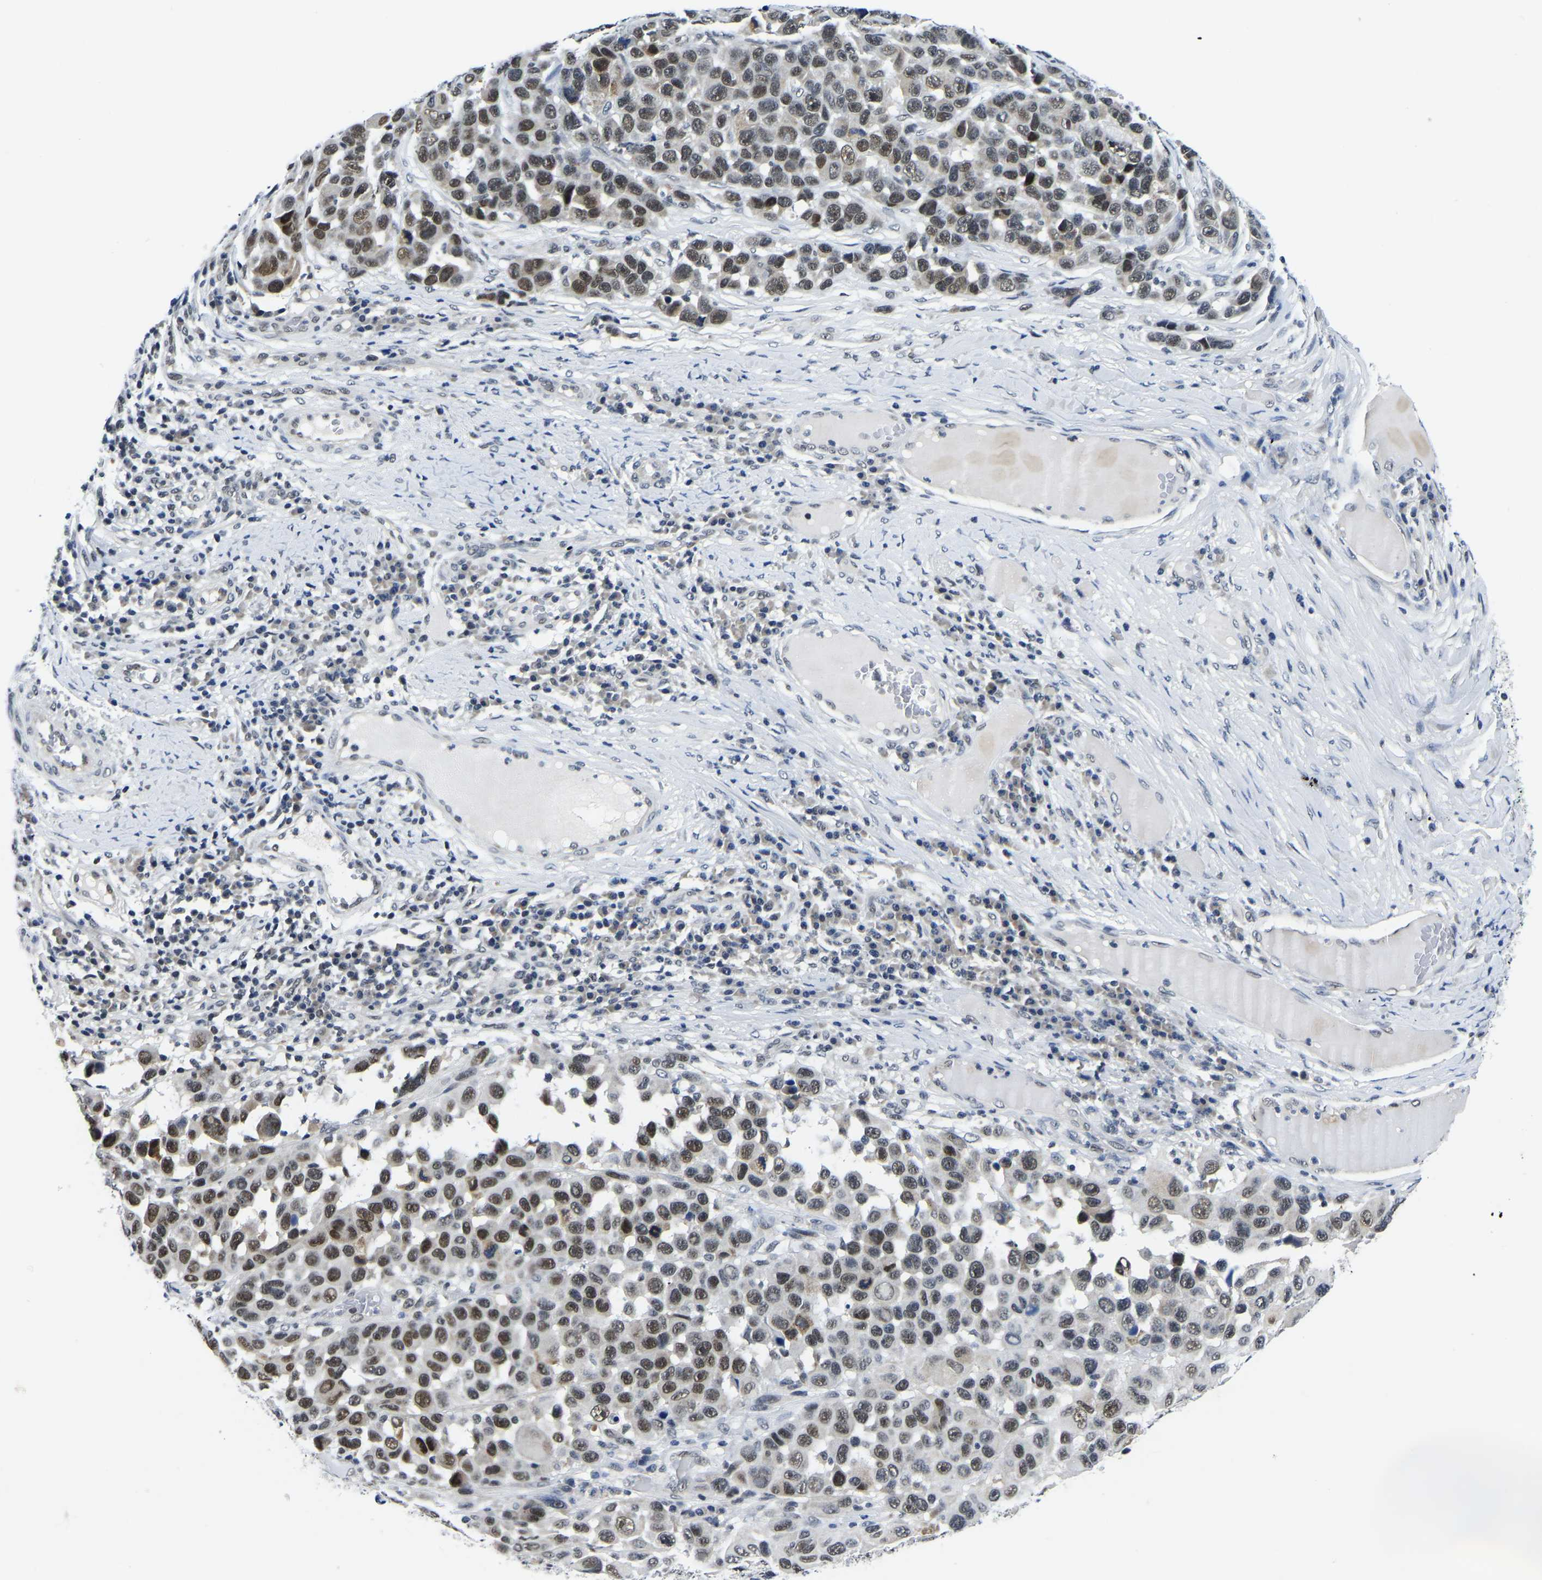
{"staining": {"intensity": "moderate", "quantity": "25%-75%", "location": "nuclear"}, "tissue": "melanoma", "cell_type": "Tumor cells", "image_type": "cancer", "snomed": [{"axis": "morphology", "description": "Malignant melanoma, NOS"}, {"axis": "topography", "description": "Skin"}], "caption": "Melanoma stained for a protein displays moderate nuclear positivity in tumor cells. (IHC, brightfield microscopy, high magnification).", "gene": "POLDIP3", "patient": {"sex": "male", "age": 53}}